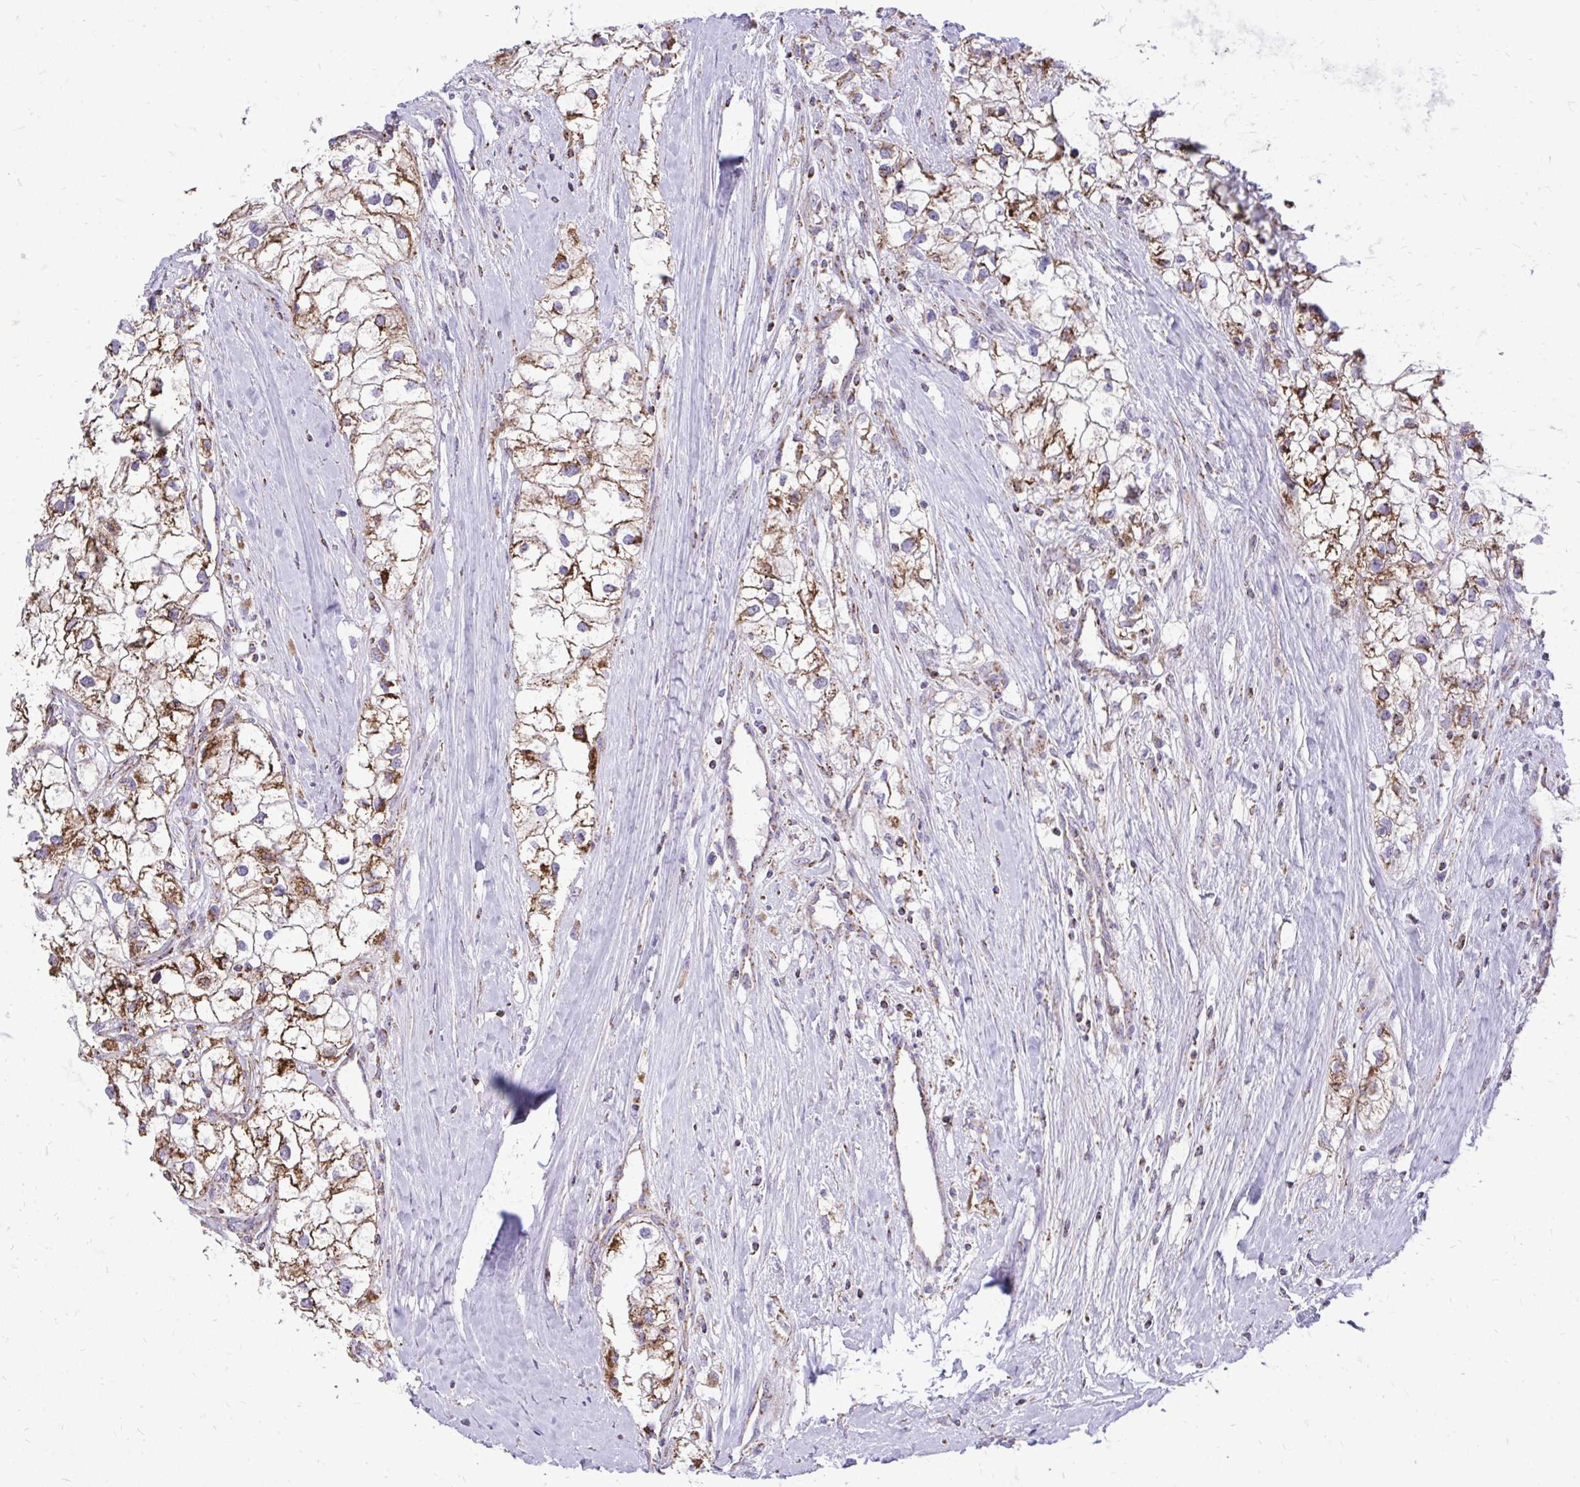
{"staining": {"intensity": "strong", "quantity": ">75%", "location": "cytoplasmic/membranous"}, "tissue": "renal cancer", "cell_type": "Tumor cells", "image_type": "cancer", "snomed": [{"axis": "morphology", "description": "Adenocarcinoma, NOS"}, {"axis": "topography", "description": "Kidney"}], "caption": "A micrograph of human renal cancer stained for a protein displays strong cytoplasmic/membranous brown staining in tumor cells. The staining was performed using DAB, with brown indicating positive protein expression. Nuclei are stained blue with hematoxylin.", "gene": "SPTBN2", "patient": {"sex": "male", "age": 59}}